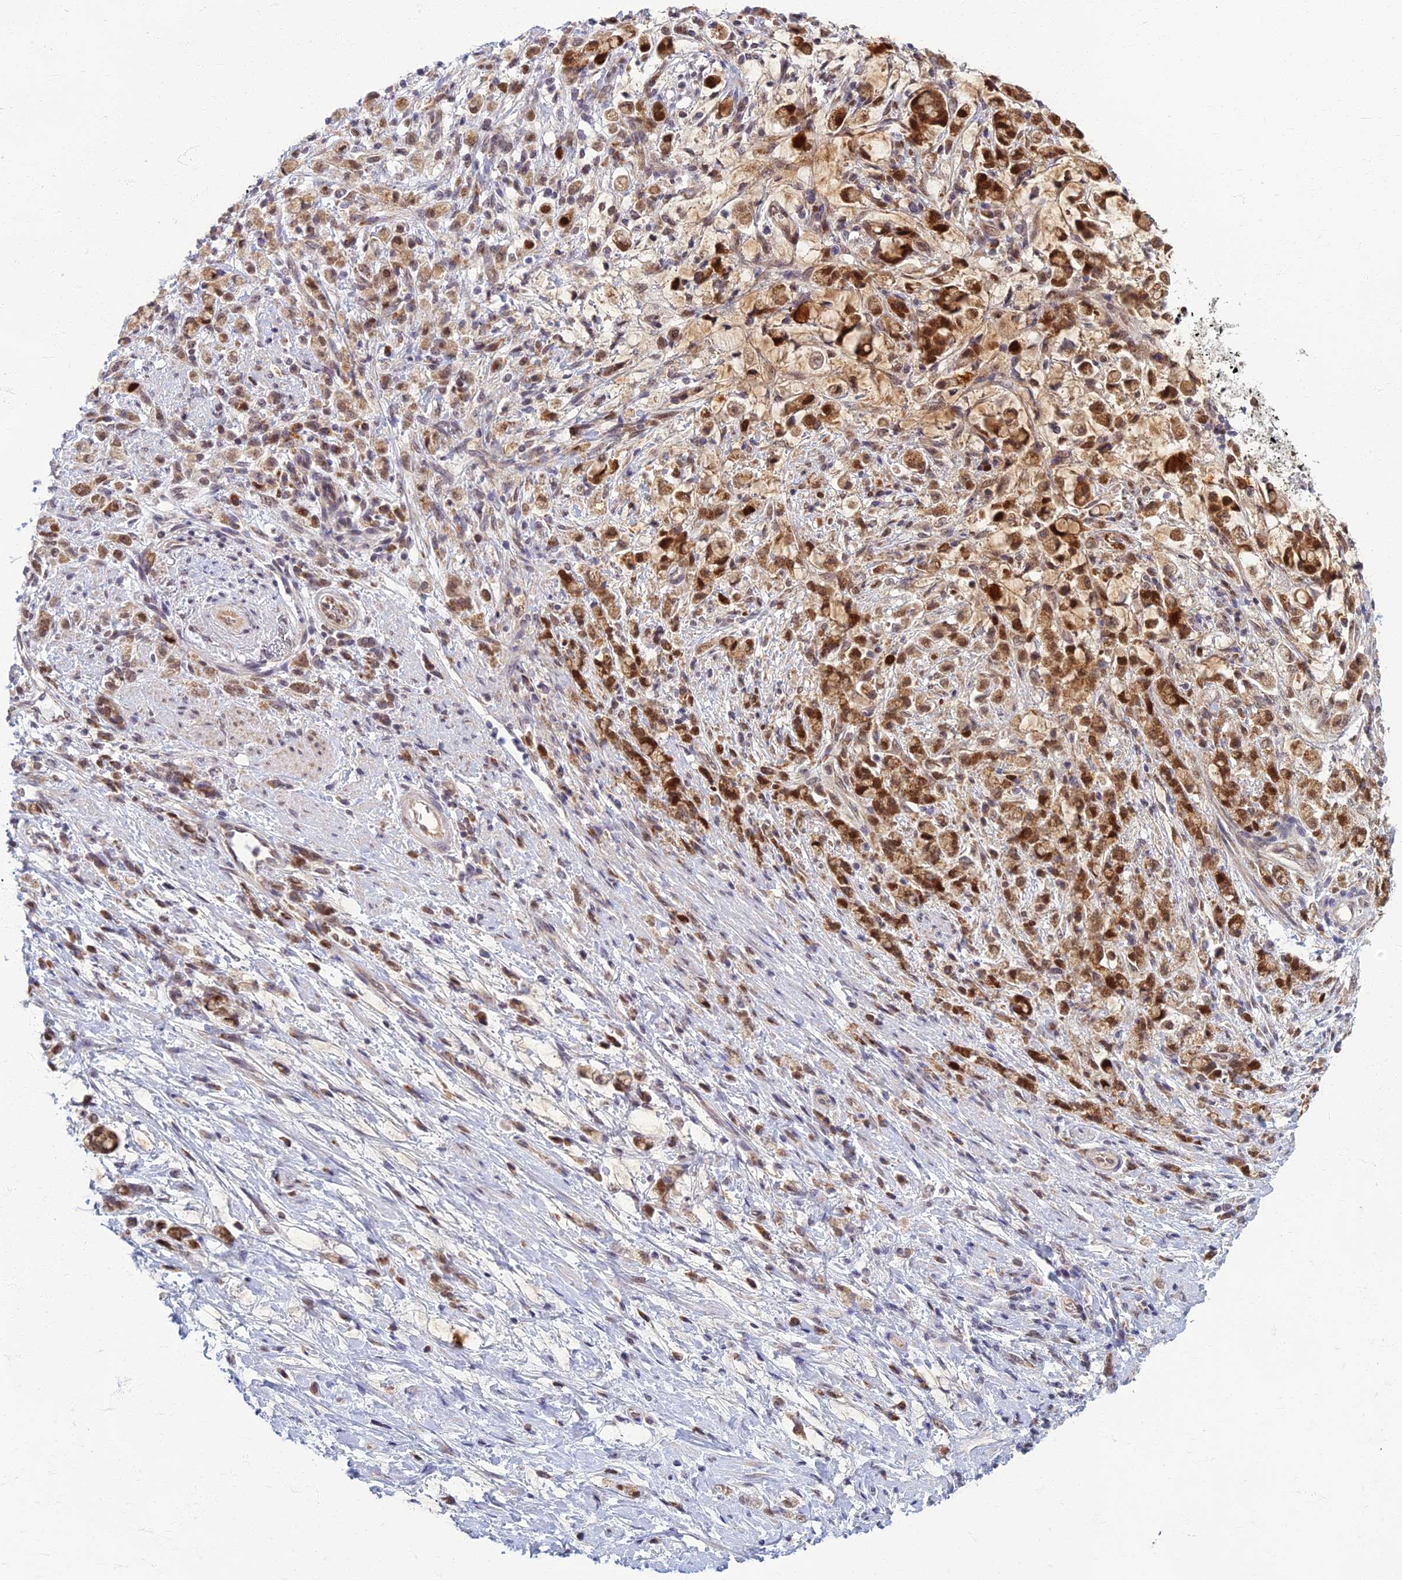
{"staining": {"intensity": "strong", "quantity": ">75%", "location": "cytoplasmic/membranous,nuclear"}, "tissue": "stomach cancer", "cell_type": "Tumor cells", "image_type": "cancer", "snomed": [{"axis": "morphology", "description": "Adenocarcinoma, NOS"}, {"axis": "topography", "description": "Stomach"}], "caption": "Tumor cells show high levels of strong cytoplasmic/membranous and nuclear expression in about >75% of cells in human stomach adenocarcinoma.", "gene": "EARS2", "patient": {"sex": "female", "age": 60}}